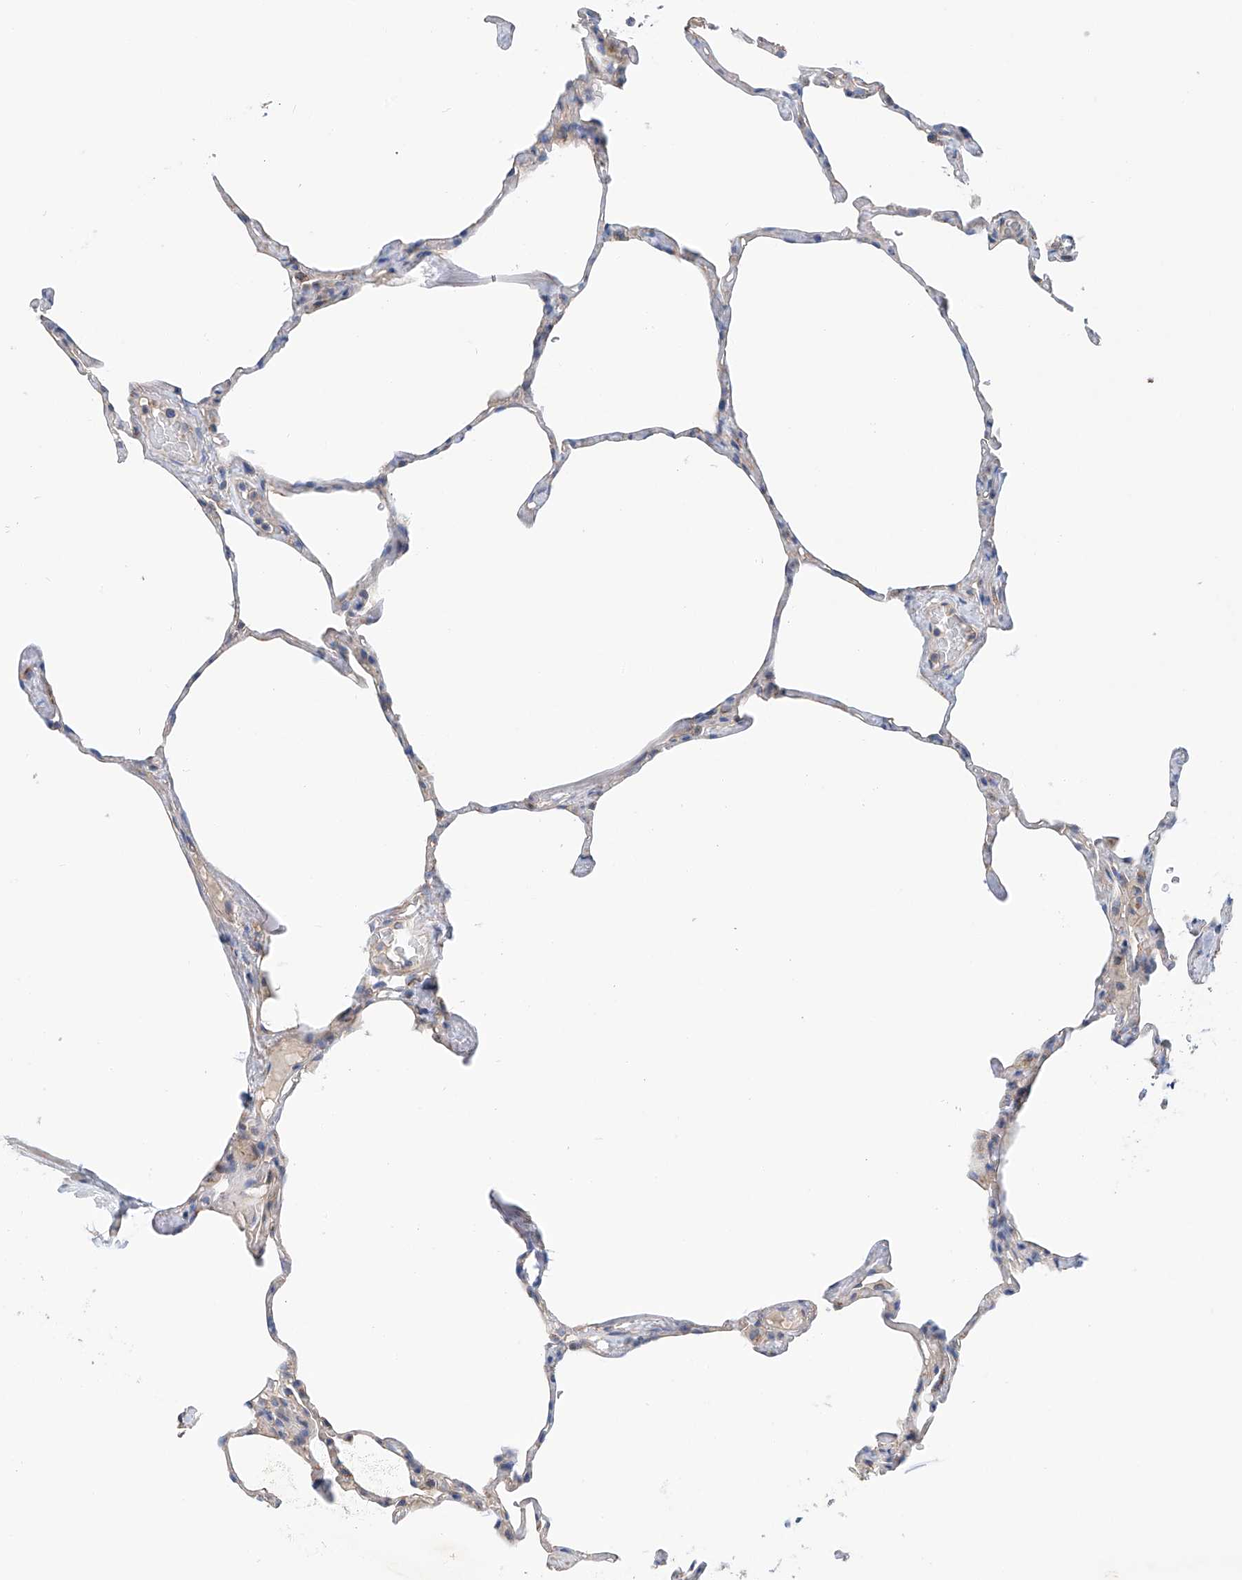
{"staining": {"intensity": "weak", "quantity": "<25%", "location": "cytoplasmic/membranous"}, "tissue": "lung", "cell_type": "Alveolar cells", "image_type": "normal", "snomed": [{"axis": "morphology", "description": "Normal tissue, NOS"}, {"axis": "topography", "description": "Lung"}], "caption": "This histopathology image is of benign lung stained with IHC to label a protein in brown with the nuclei are counter-stained blue. There is no positivity in alveolar cells.", "gene": "SLC22A7", "patient": {"sex": "male", "age": 65}}